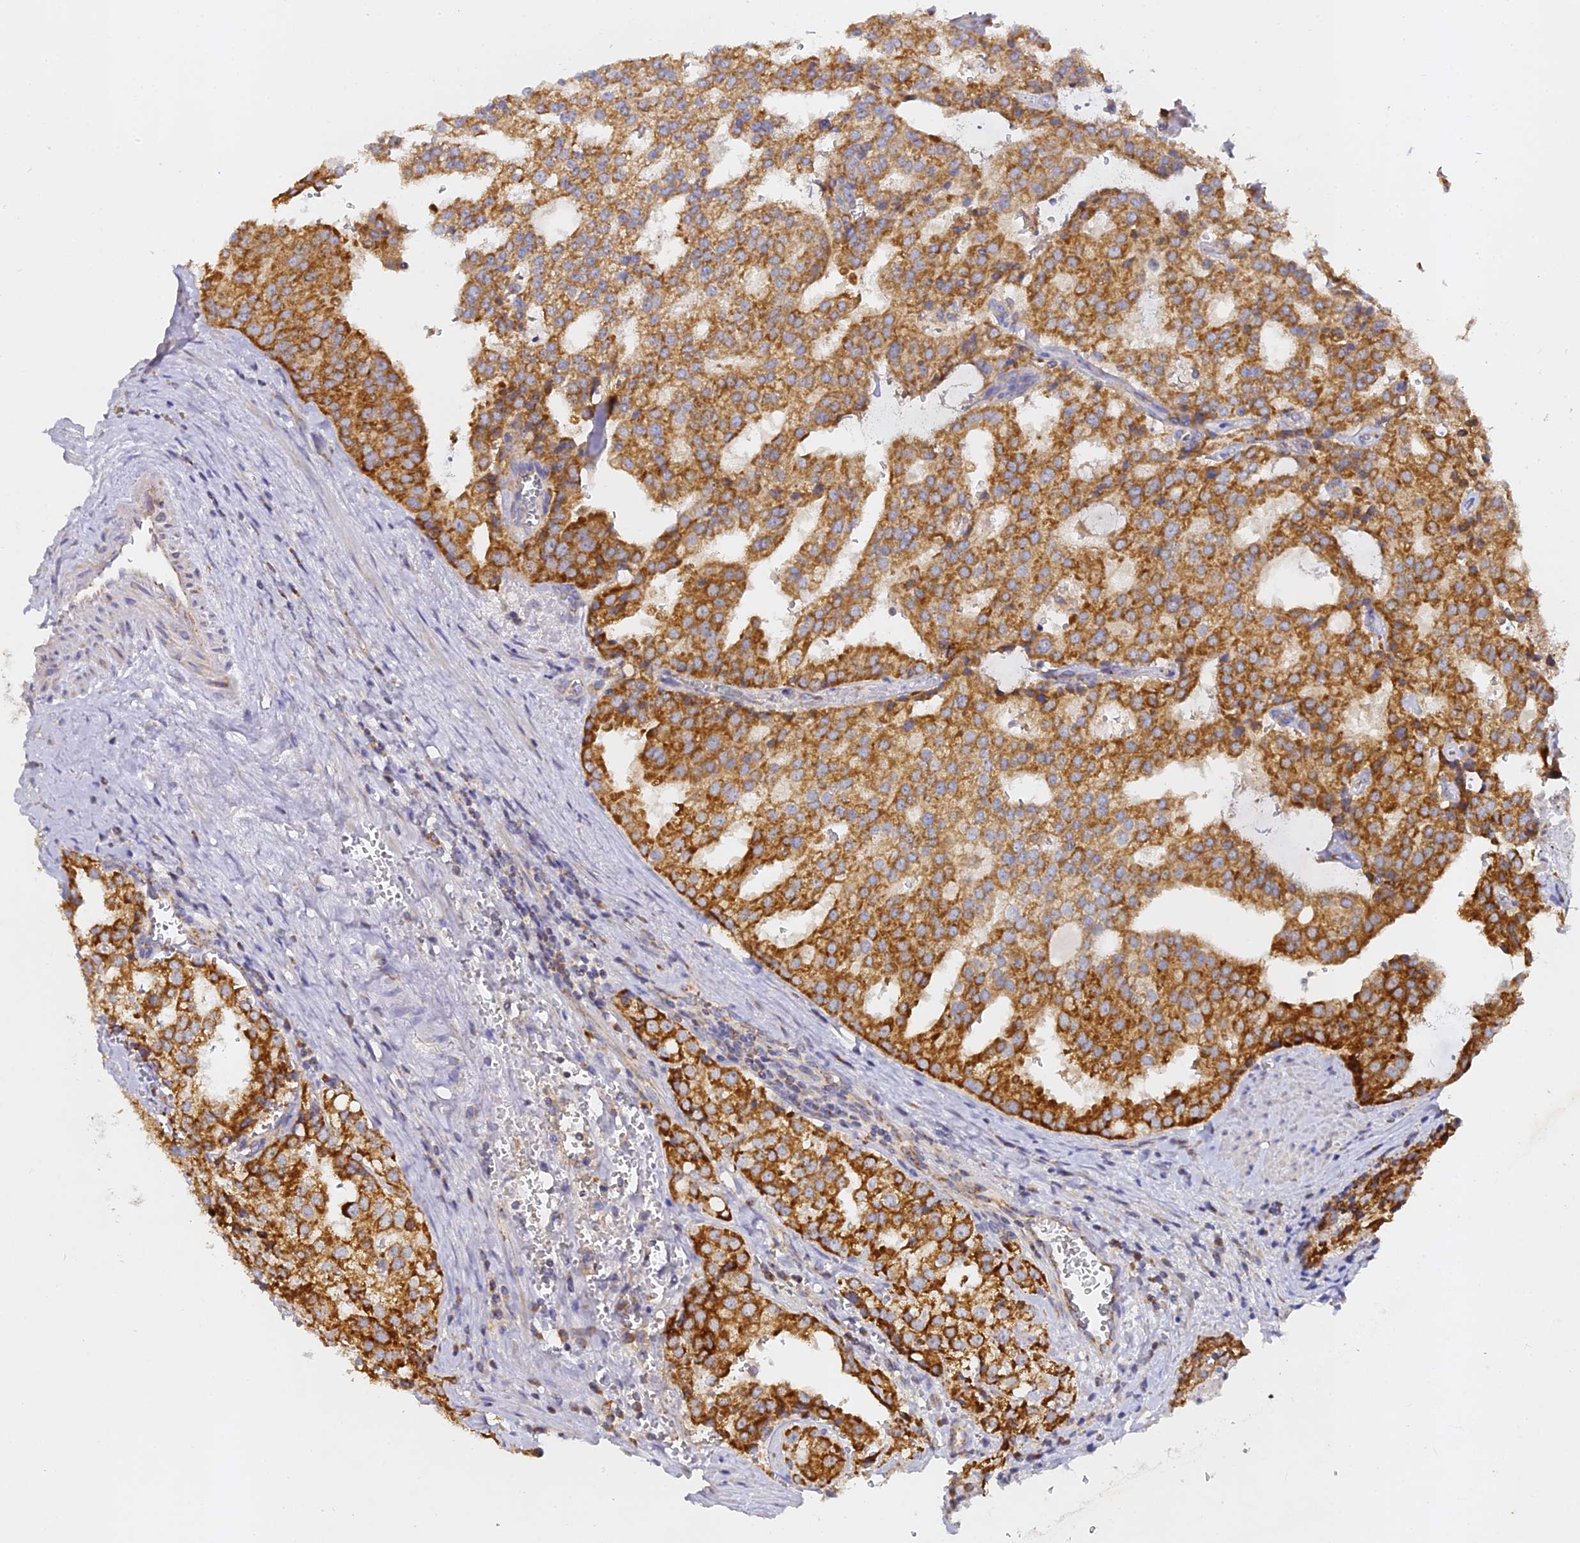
{"staining": {"intensity": "strong", "quantity": ">75%", "location": "cytoplasmic/membranous"}, "tissue": "prostate cancer", "cell_type": "Tumor cells", "image_type": "cancer", "snomed": [{"axis": "morphology", "description": "Adenocarcinoma, High grade"}, {"axis": "topography", "description": "Prostate"}], "caption": "Protein expression analysis of human prostate adenocarcinoma (high-grade) reveals strong cytoplasmic/membranous positivity in approximately >75% of tumor cells. (DAB IHC with brightfield microscopy, high magnification).", "gene": "DONSON", "patient": {"sex": "male", "age": 68}}